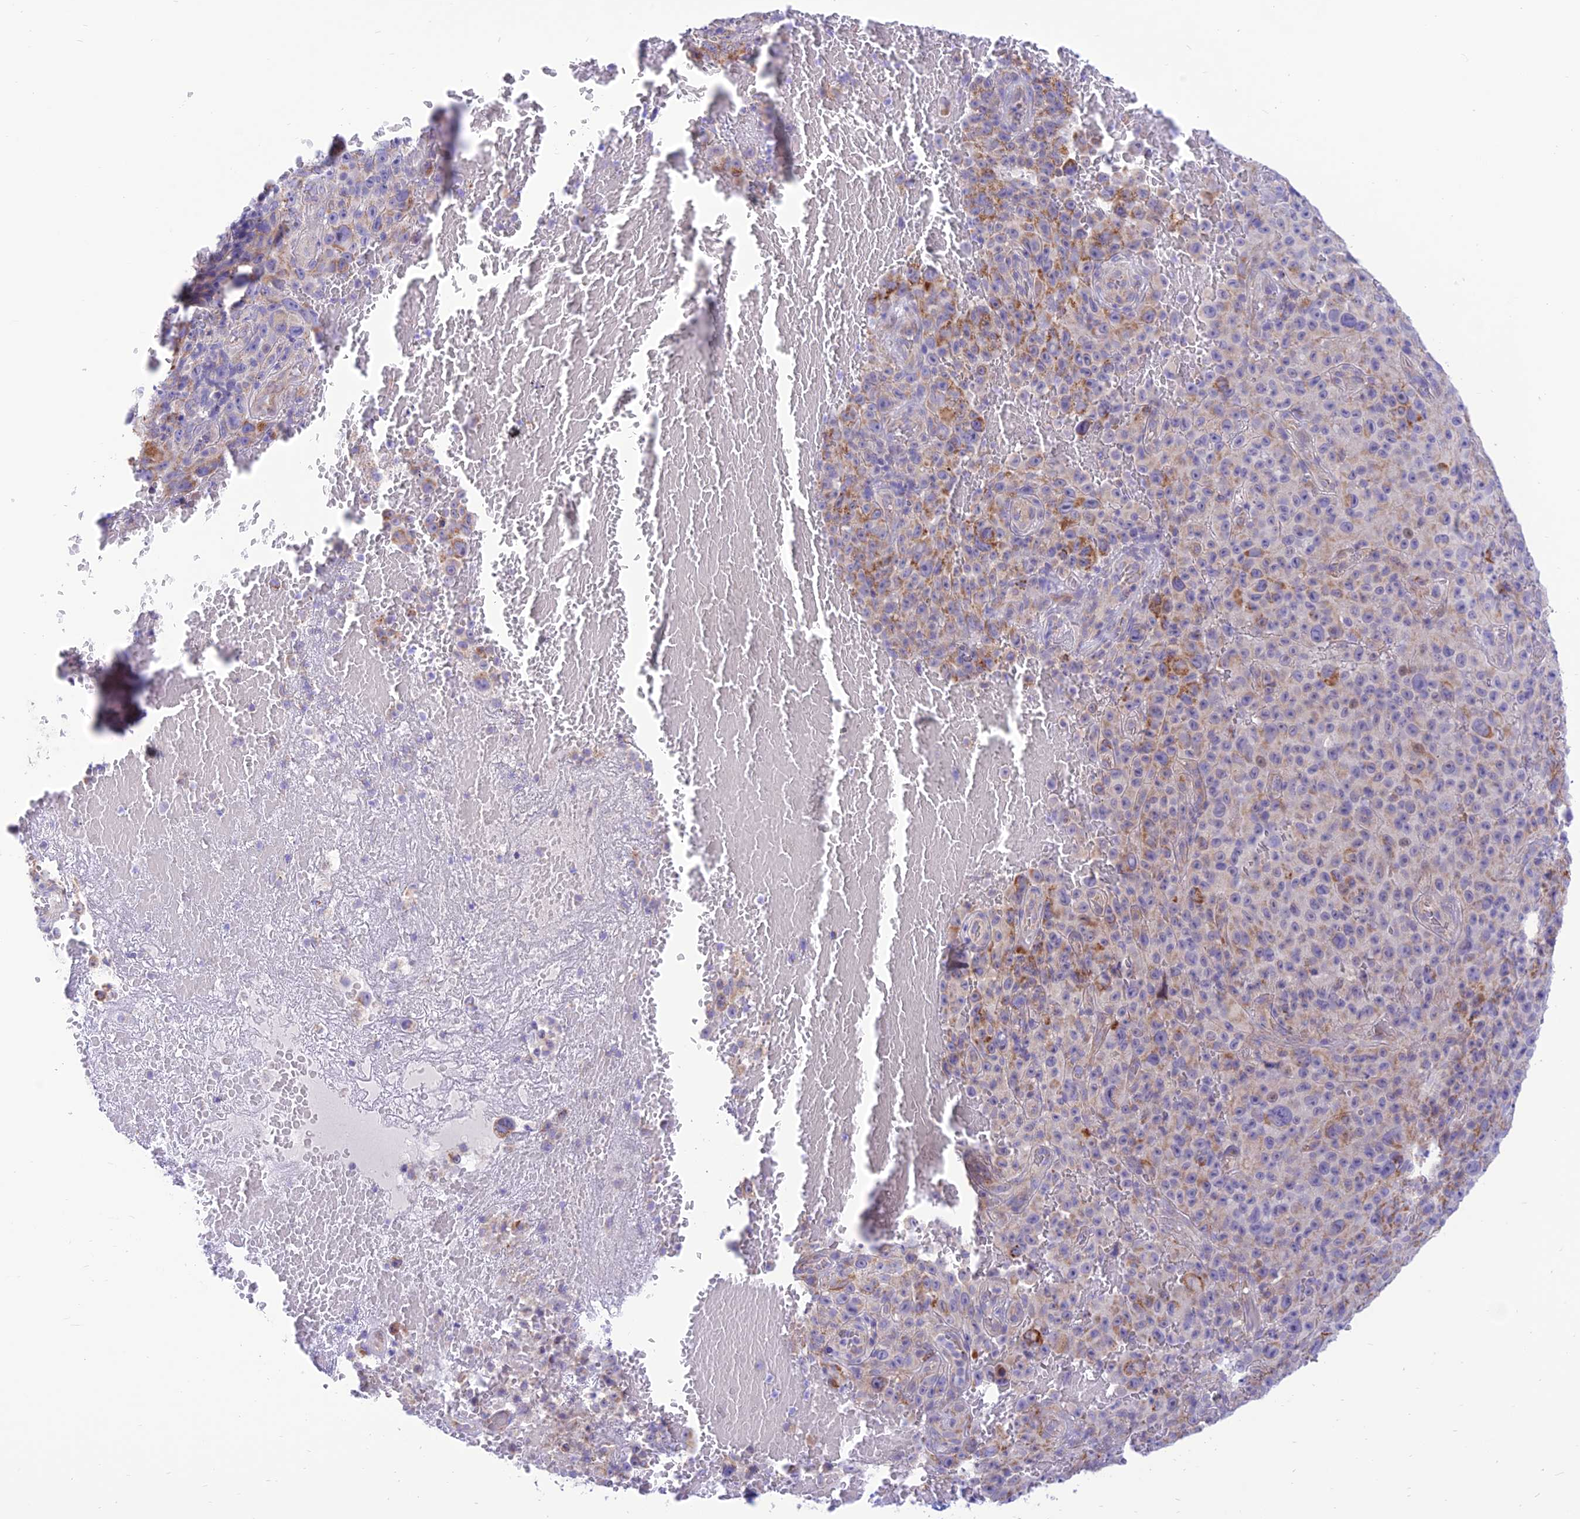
{"staining": {"intensity": "moderate", "quantity": "<25%", "location": "cytoplasmic/membranous"}, "tissue": "melanoma", "cell_type": "Tumor cells", "image_type": "cancer", "snomed": [{"axis": "morphology", "description": "Malignant melanoma, NOS"}, {"axis": "topography", "description": "Skin"}], "caption": "The photomicrograph reveals immunohistochemical staining of malignant melanoma. There is moderate cytoplasmic/membranous expression is seen in approximately <25% of tumor cells.", "gene": "FAM186B", "patient": {"sex": "female", "age": 82}}